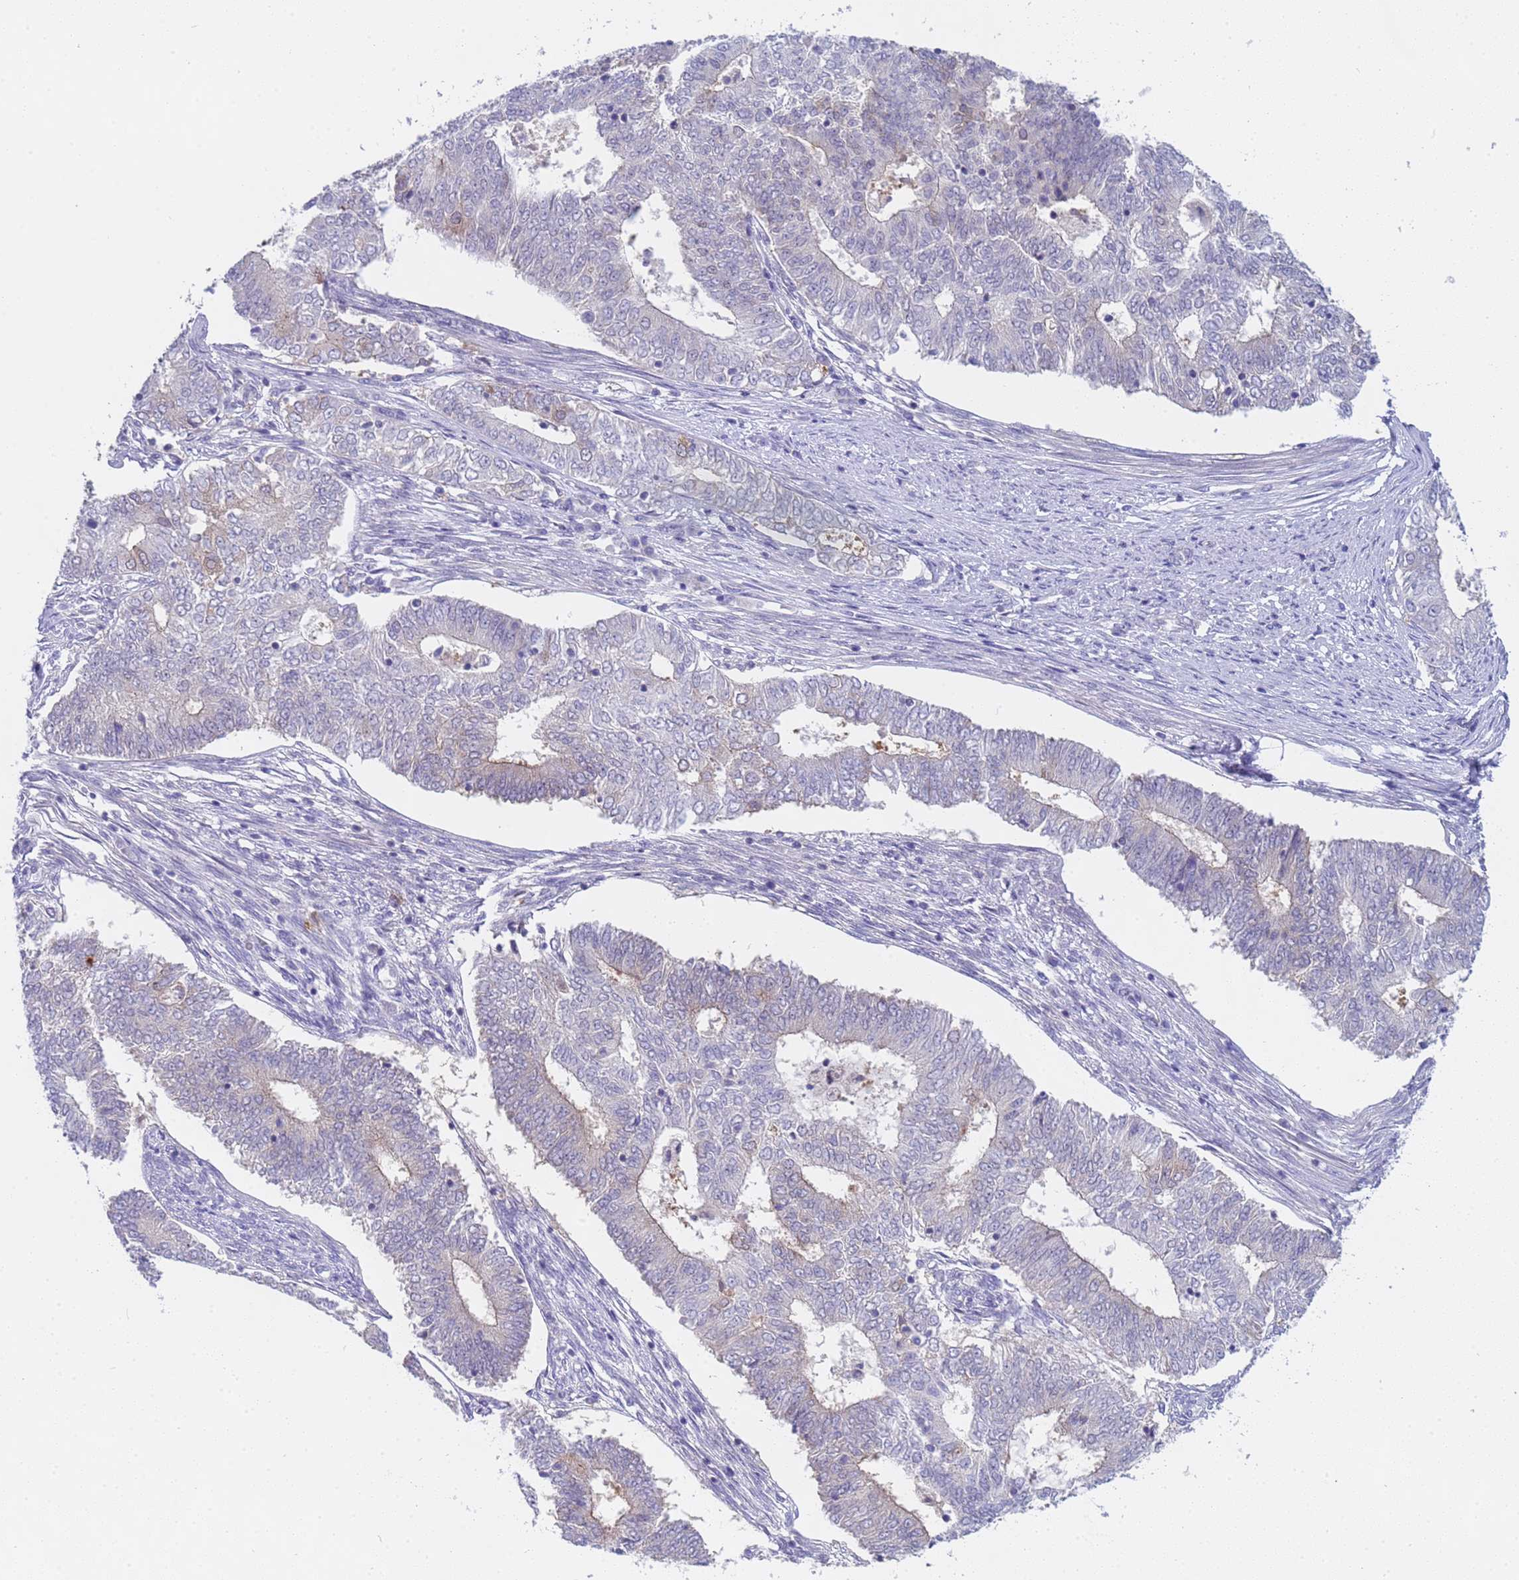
{"staining": {"intensity": "negative", "quantity": "none", "location": "none"}, "tissue": "endometrial cancer", "cell_type": "Tumor cells", "image_type": "cancer", "snomed": [{"axis": "morphology", "description": "Adenocarcinoma, NOS"}, {"axis": "topography", "description": "Endometrium"}], "caption": "High power microscopy photomicrograph of an immunohistochemistry histopathology image of endometrial cancer (adenocarcinoma), revealing no significant positivity in tumor cells.", "gene": "CAPN7", "patient": {"sex": "female", "age": 62}}